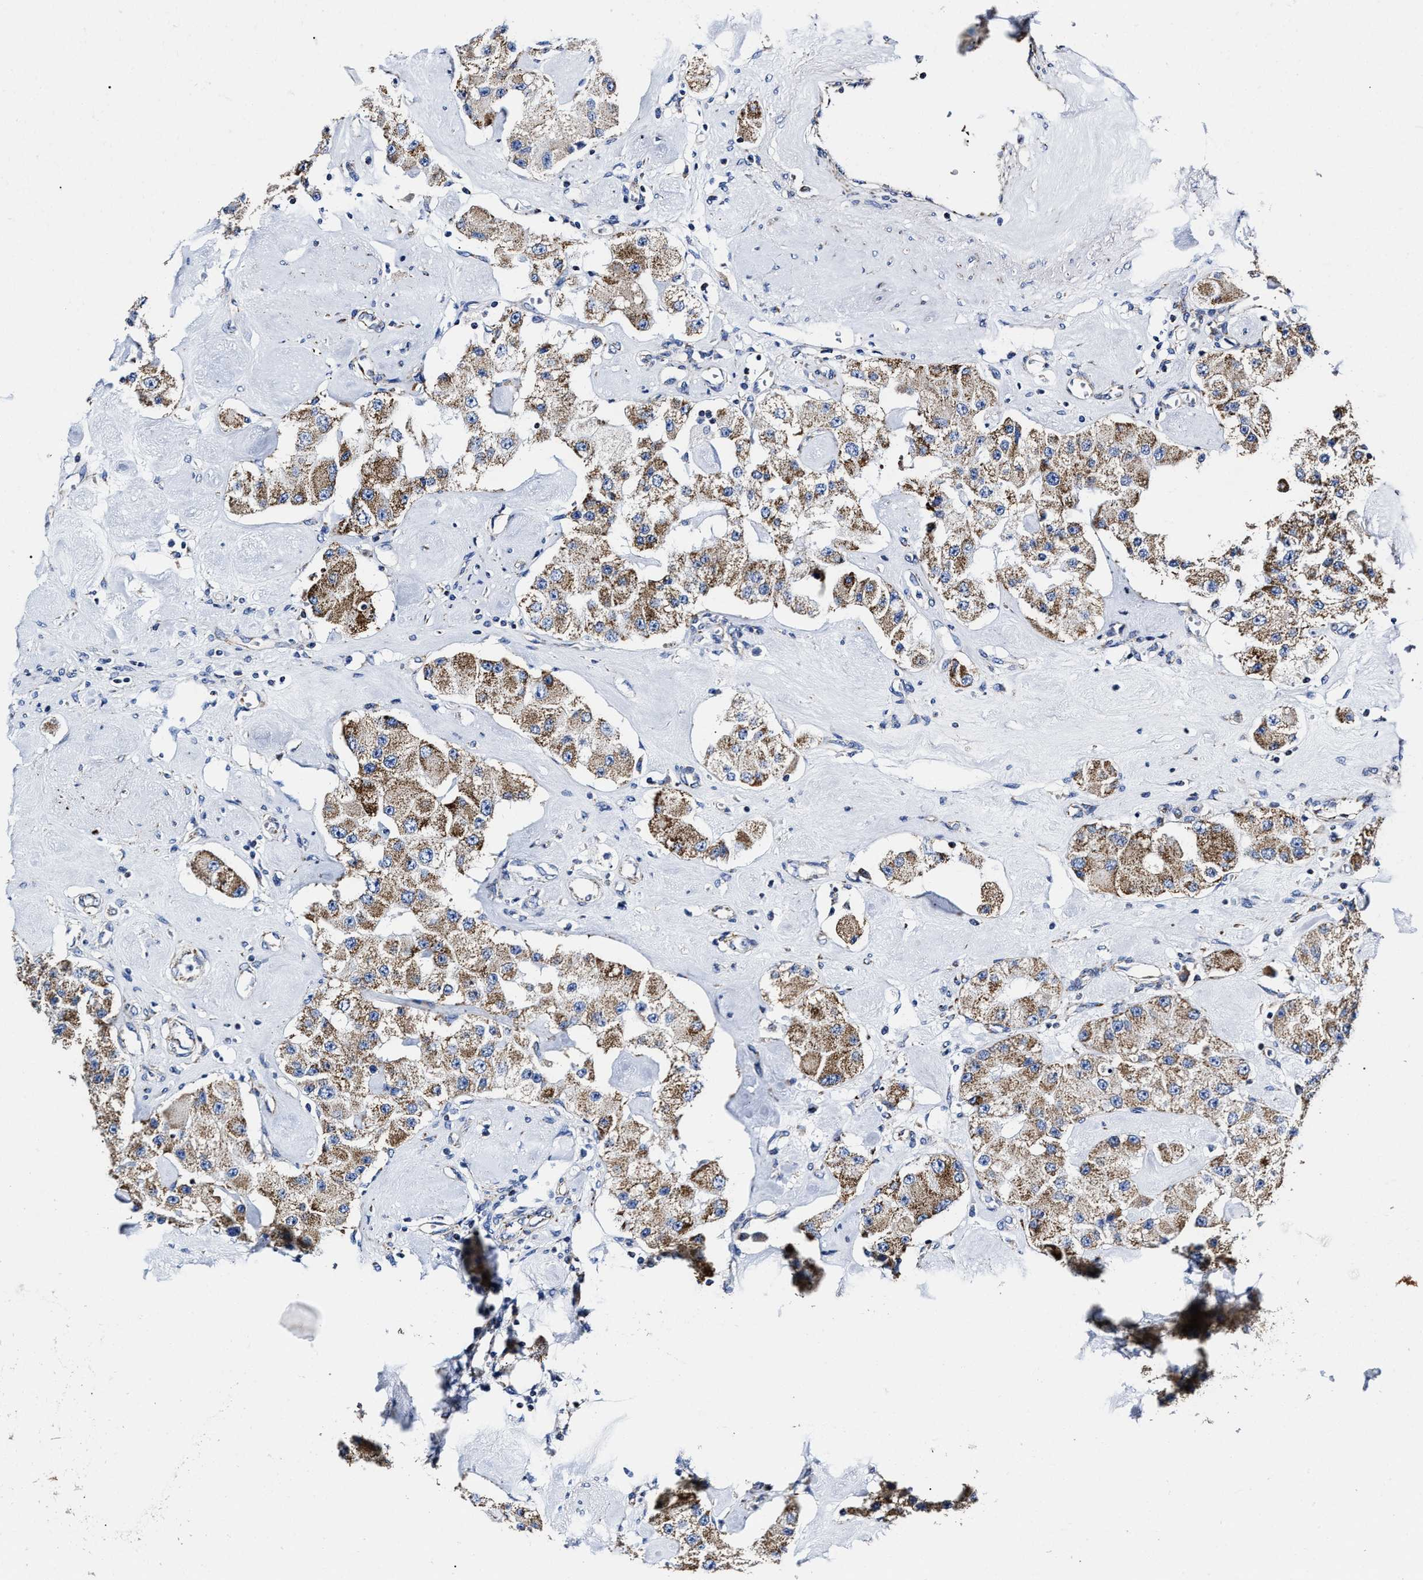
{"staining": {"intensity": "moderate", "quantity": ">75%", "location": "cytoplasmic/membranous"}, "tissue": "carcinoid", "cell_type": "Tumor cells", "image_type": "cancer", "snomed": [{"axis": "morphology", "description": "Carcinoid, malignant, NOS"}, {"axis": "topography", "description": "Pancreas"}], "caption": "This image demonstrates immunohistochemistry staining of human carcinoid (malignant), with medium moderate cytoplasmic/membranous expression in about >75% of tumor cells.", "gene": "HINT2", "patient": {"sex": "male", "age": 41}}